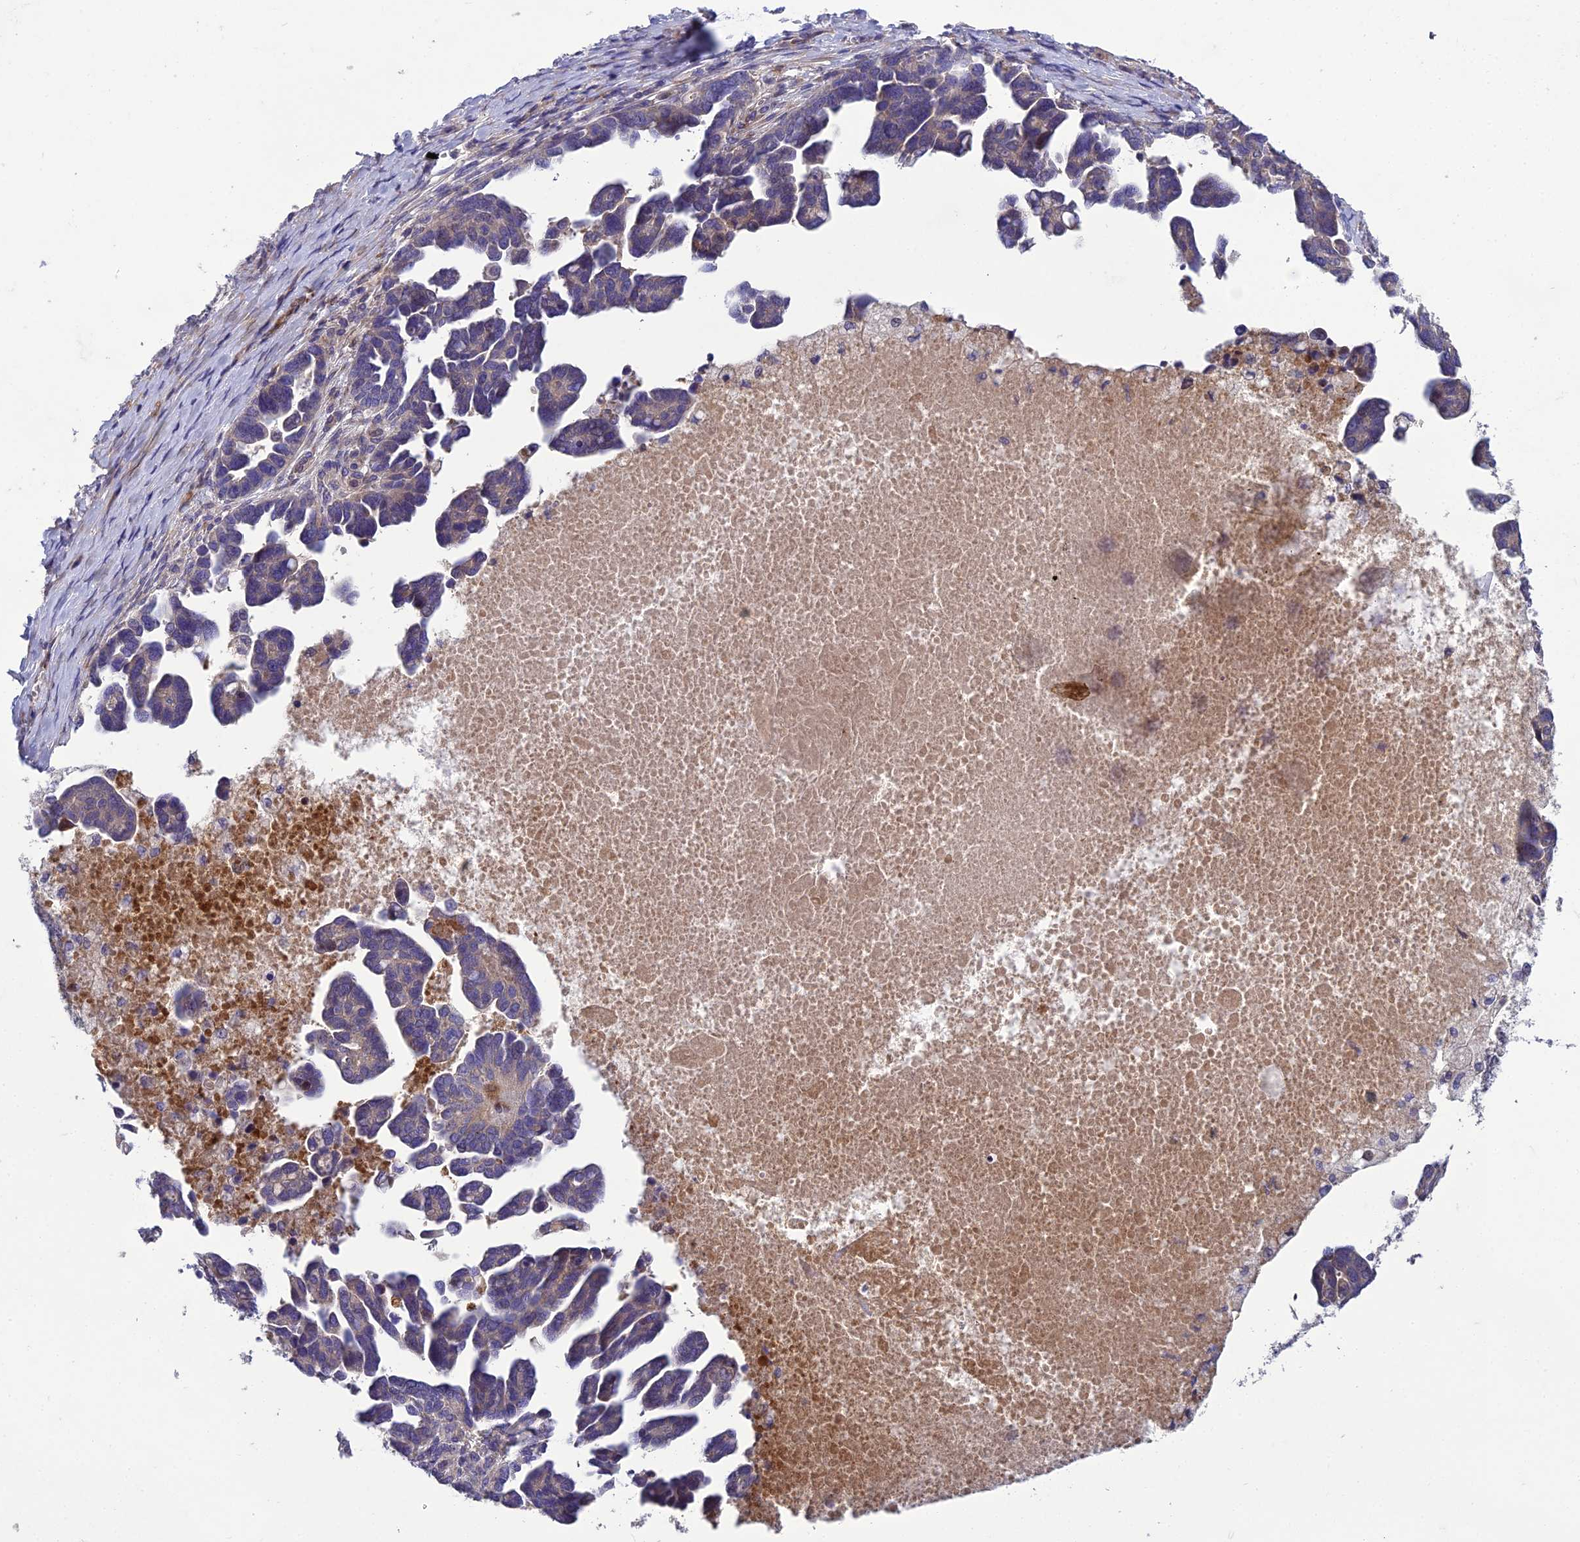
{"staining": {"intensity": "negative", "quantity": "none", "location": "none"}, "tissue": "ovarian cancer", "cell_type": "Tumor cells", "image_type": "cancer", "snomed": [{"axis": "morphology", "description": "Cystadenocarcinoma, serous, NOS"}, {"axis": "topography", "description": "Ovary"}], "caption": "Histopathology image shows no protein positivity in tumor cells of ovarian cancer (serous cystadenocarcinoma) tissue. (IHC, brightfield microscopy, high magnification).", "gene": "ADIPOR2", "patient": {"sex": "female", "age": 54}}